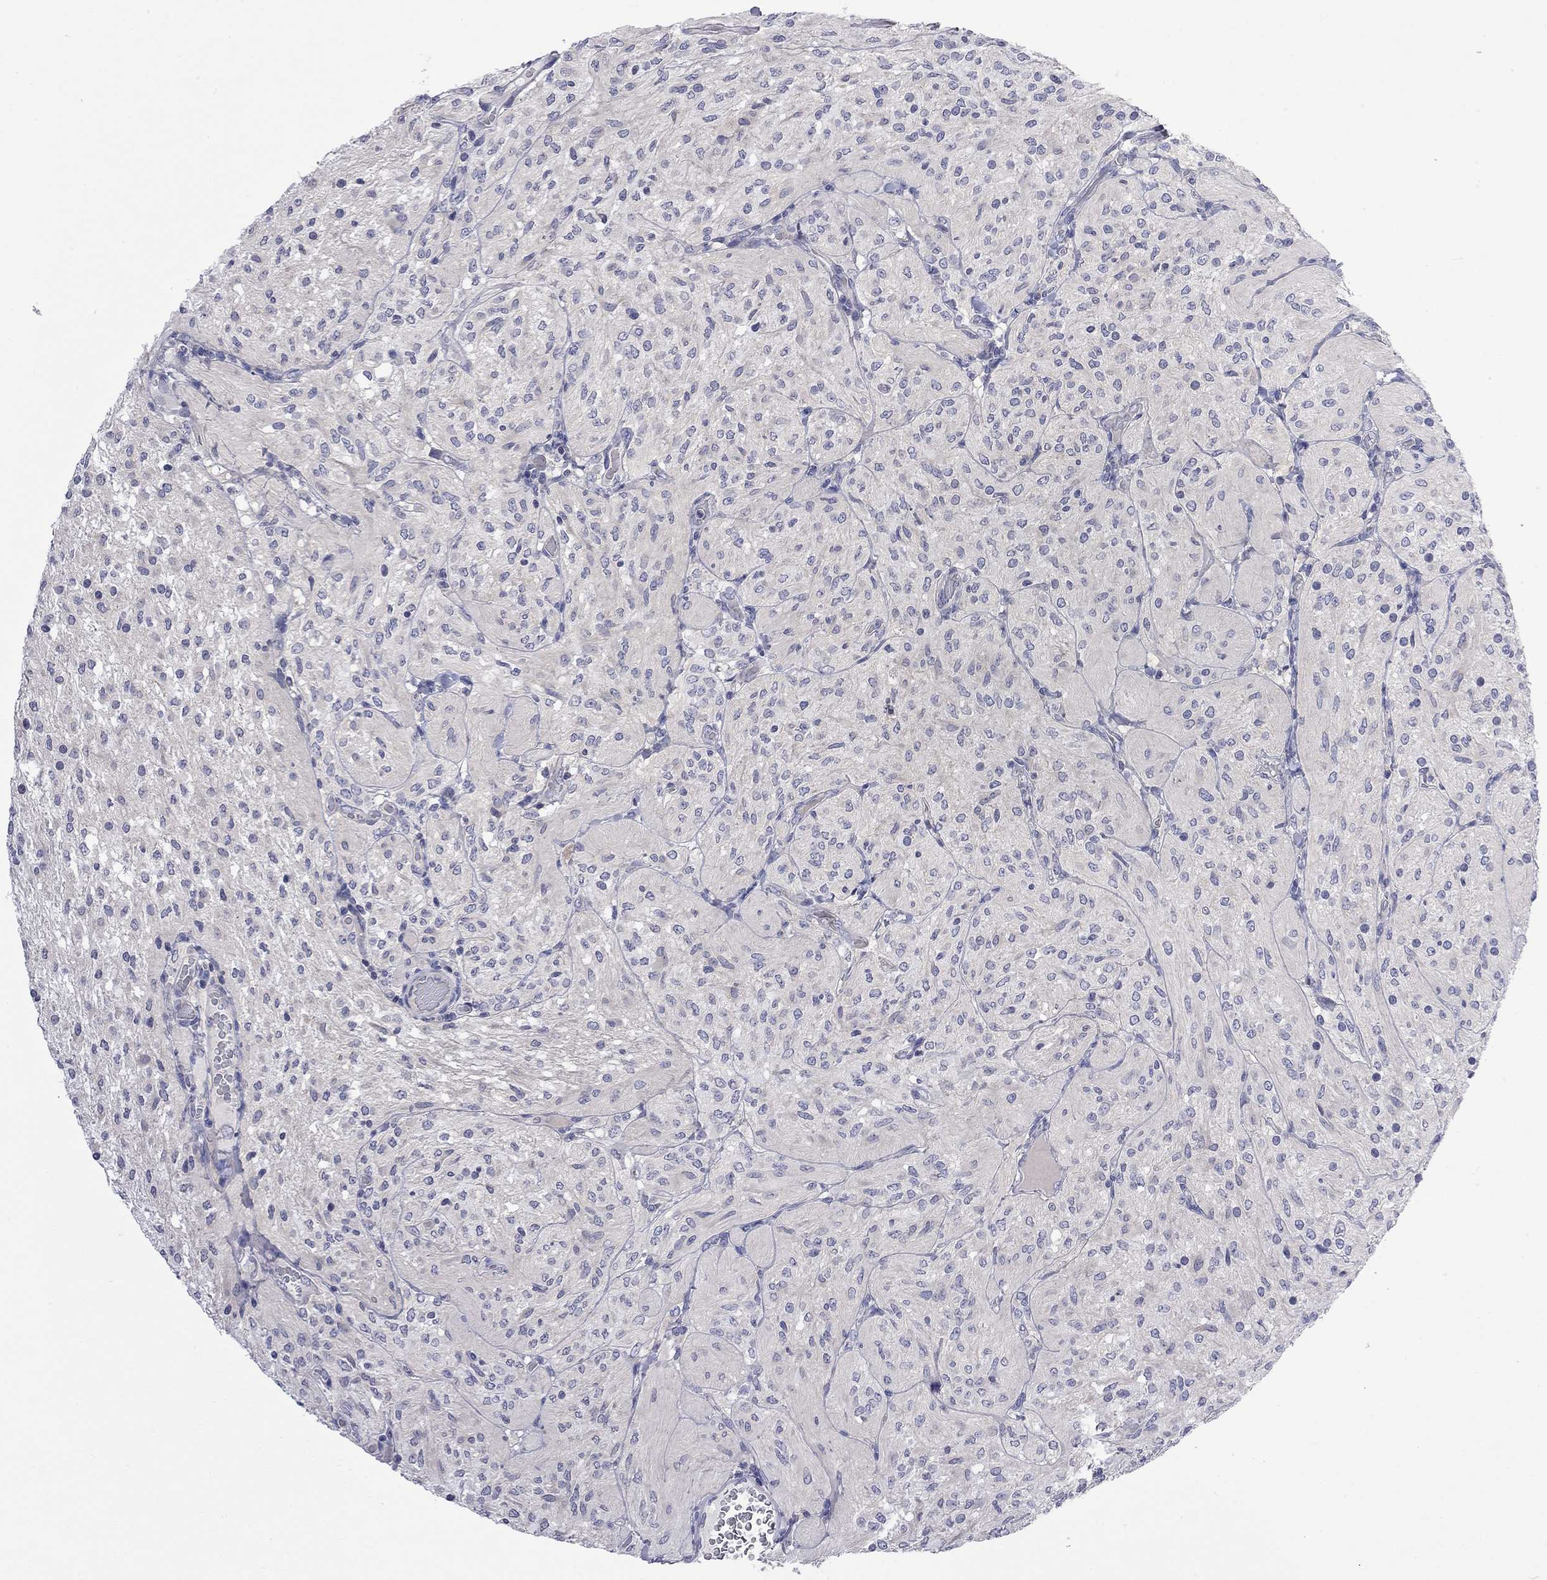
{"staining": {"intensity": "negative", "quantity": "none", "location": "none"}, "tissue": "glioma", "cell_type": "Tumor cells", "image_type": "cancer", "snomed": [{"axis": "morphology", "description": "Glioma, malignant, Low grade"}, {"axis": "topography", "description": "Brain"}], "caption": "IHC micrograph of human low-grade glioma (malignant) stained for a protein (brown), which displays no expression in tumor cells.", "gene": "ABCB4", "patient": {"sex": "male", "age": 3}}